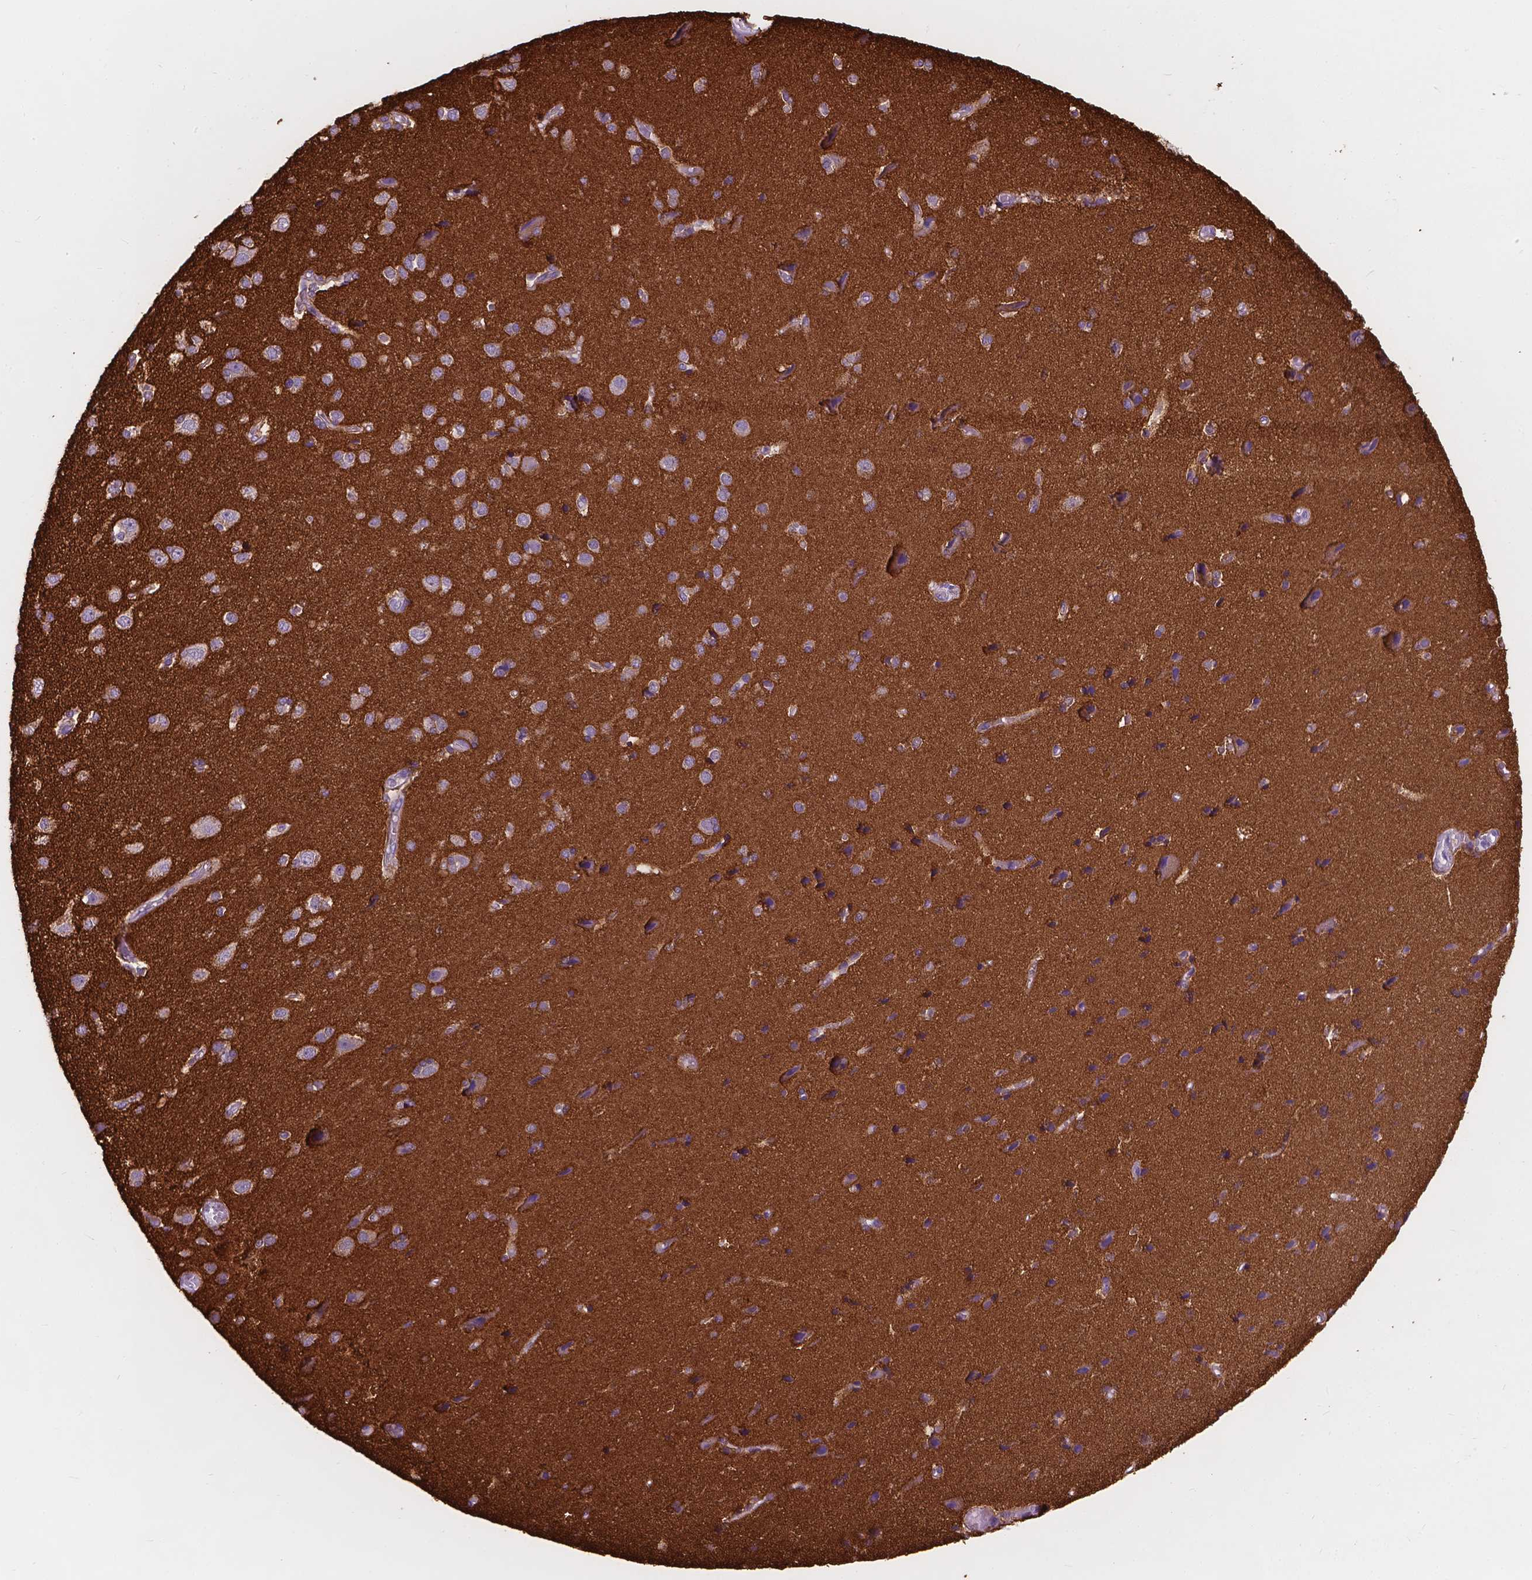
{"staining": {"intensity": "weak", "quantity": "<25%", "location": "cytoplasmic/membranous"}, "tissue": "cerebral cortex", "cell_type": "Endothelial cells", "image_type": "normal", "snomed": [{"axis": "morphology", "description": "Normal tissue, NOS"}, {"axis": "morphology", "description": "Glioma, malignant, High grade"}, {"axis": "topography", "description": "Cerebral cortex"}], "caption": "This is a photomicrograph of immunohistochemistry (IHC) staining of unremarkable cerebral cortex, which shows no expression in endothelial cells.", "gene": "GNAO1", "patient": {"sex": "male", "age": 71}}